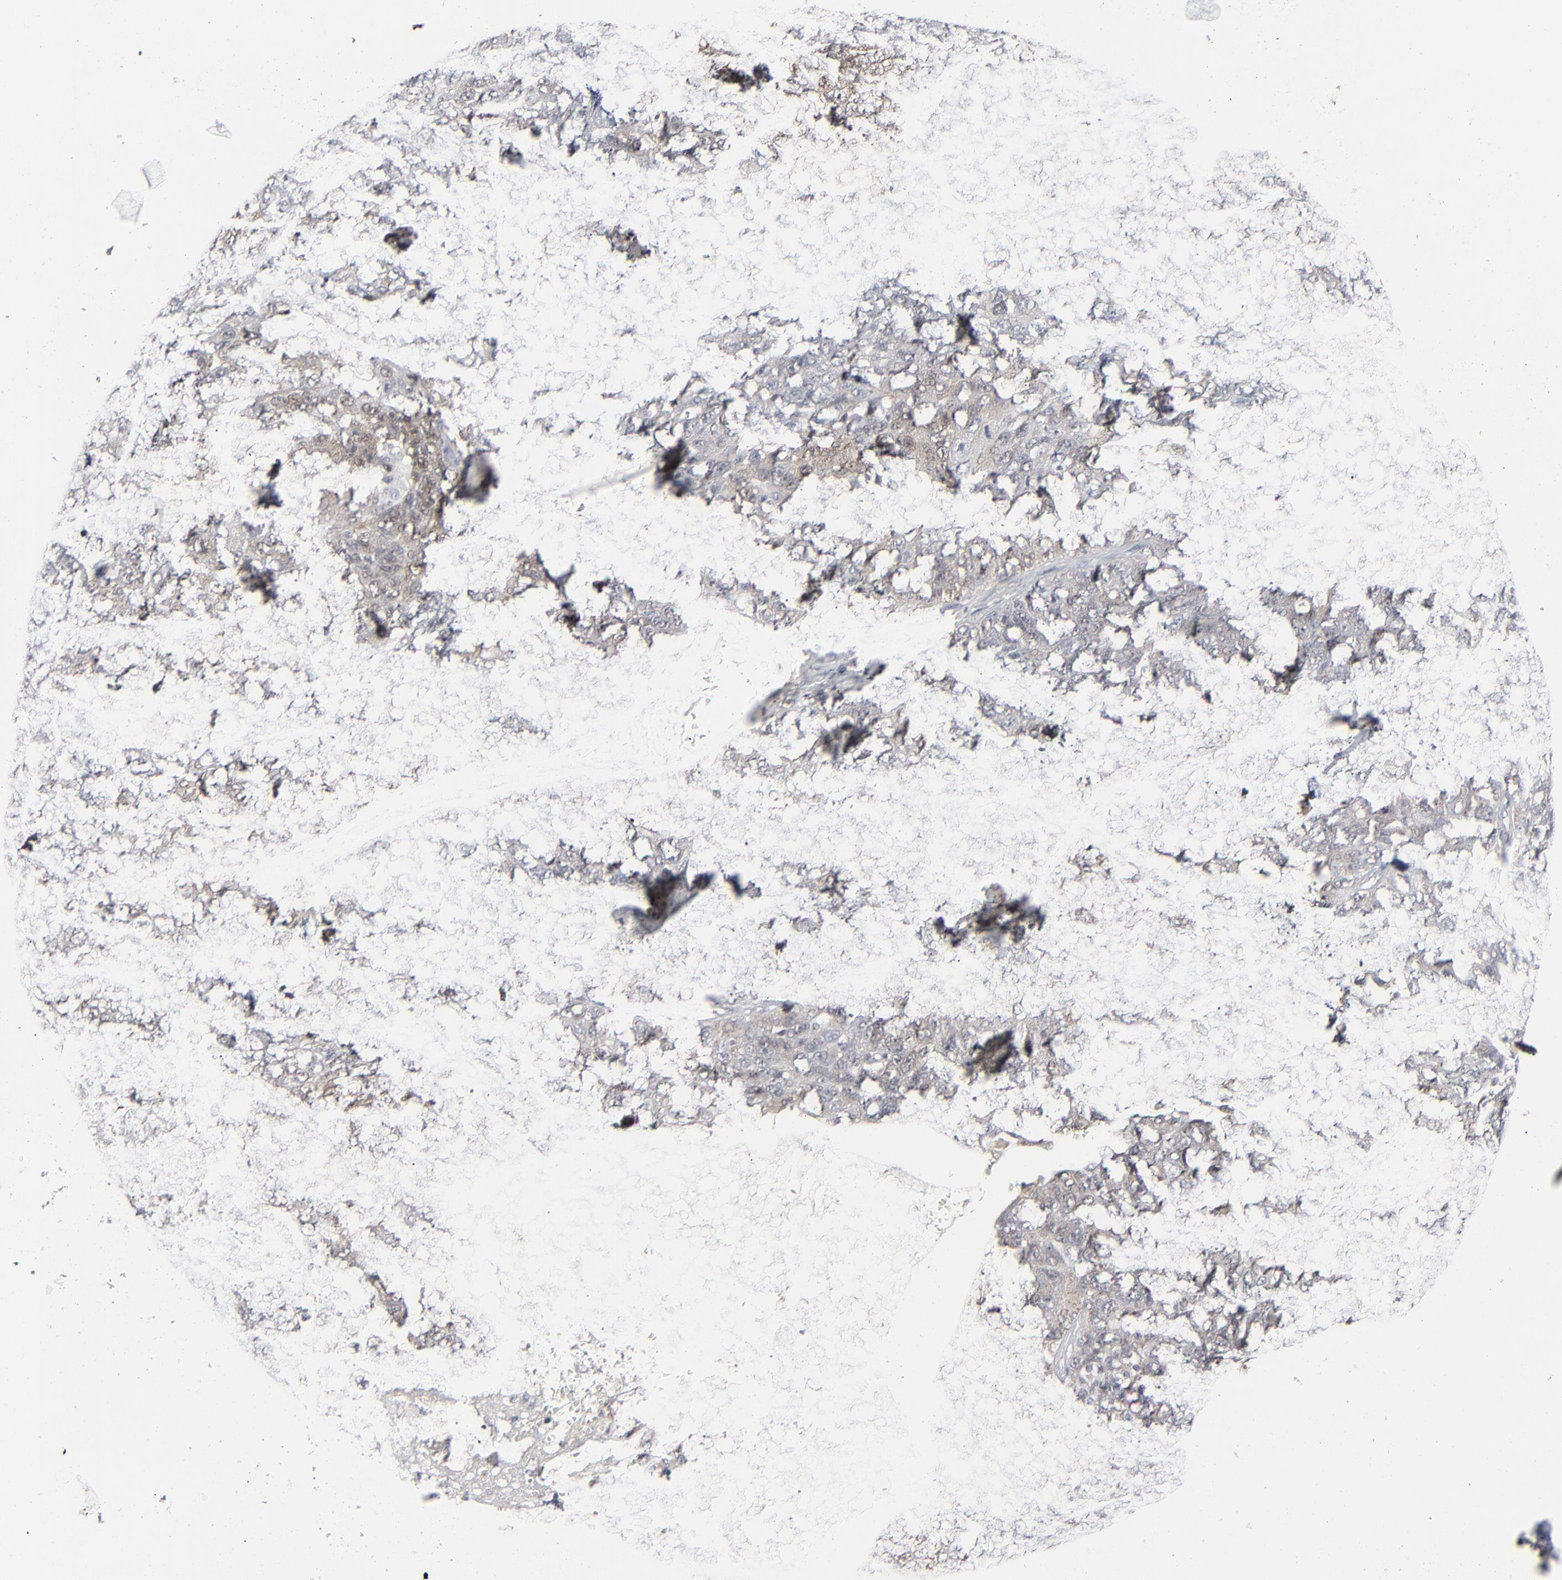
{"staining": {"intensity": "negative", "quantity": "none", "location": "none"}, "tissue": "ovarian cancer", "cell_type": "Tumor cells", "image_type": "cancer", "snomed": [{"axis": "morphology", "description": "Cystadenocarcinoma, serous, NOS"}, {"axis": "topography", "description": "Ovary"}], "caption": "This is an IHC micrograph of human ovarian cancer (serous cystadenocarcinoma). There is no positivity in tumor cells.", "gene": "POF1B", "patient": {"sex": "female", "age": 71}}